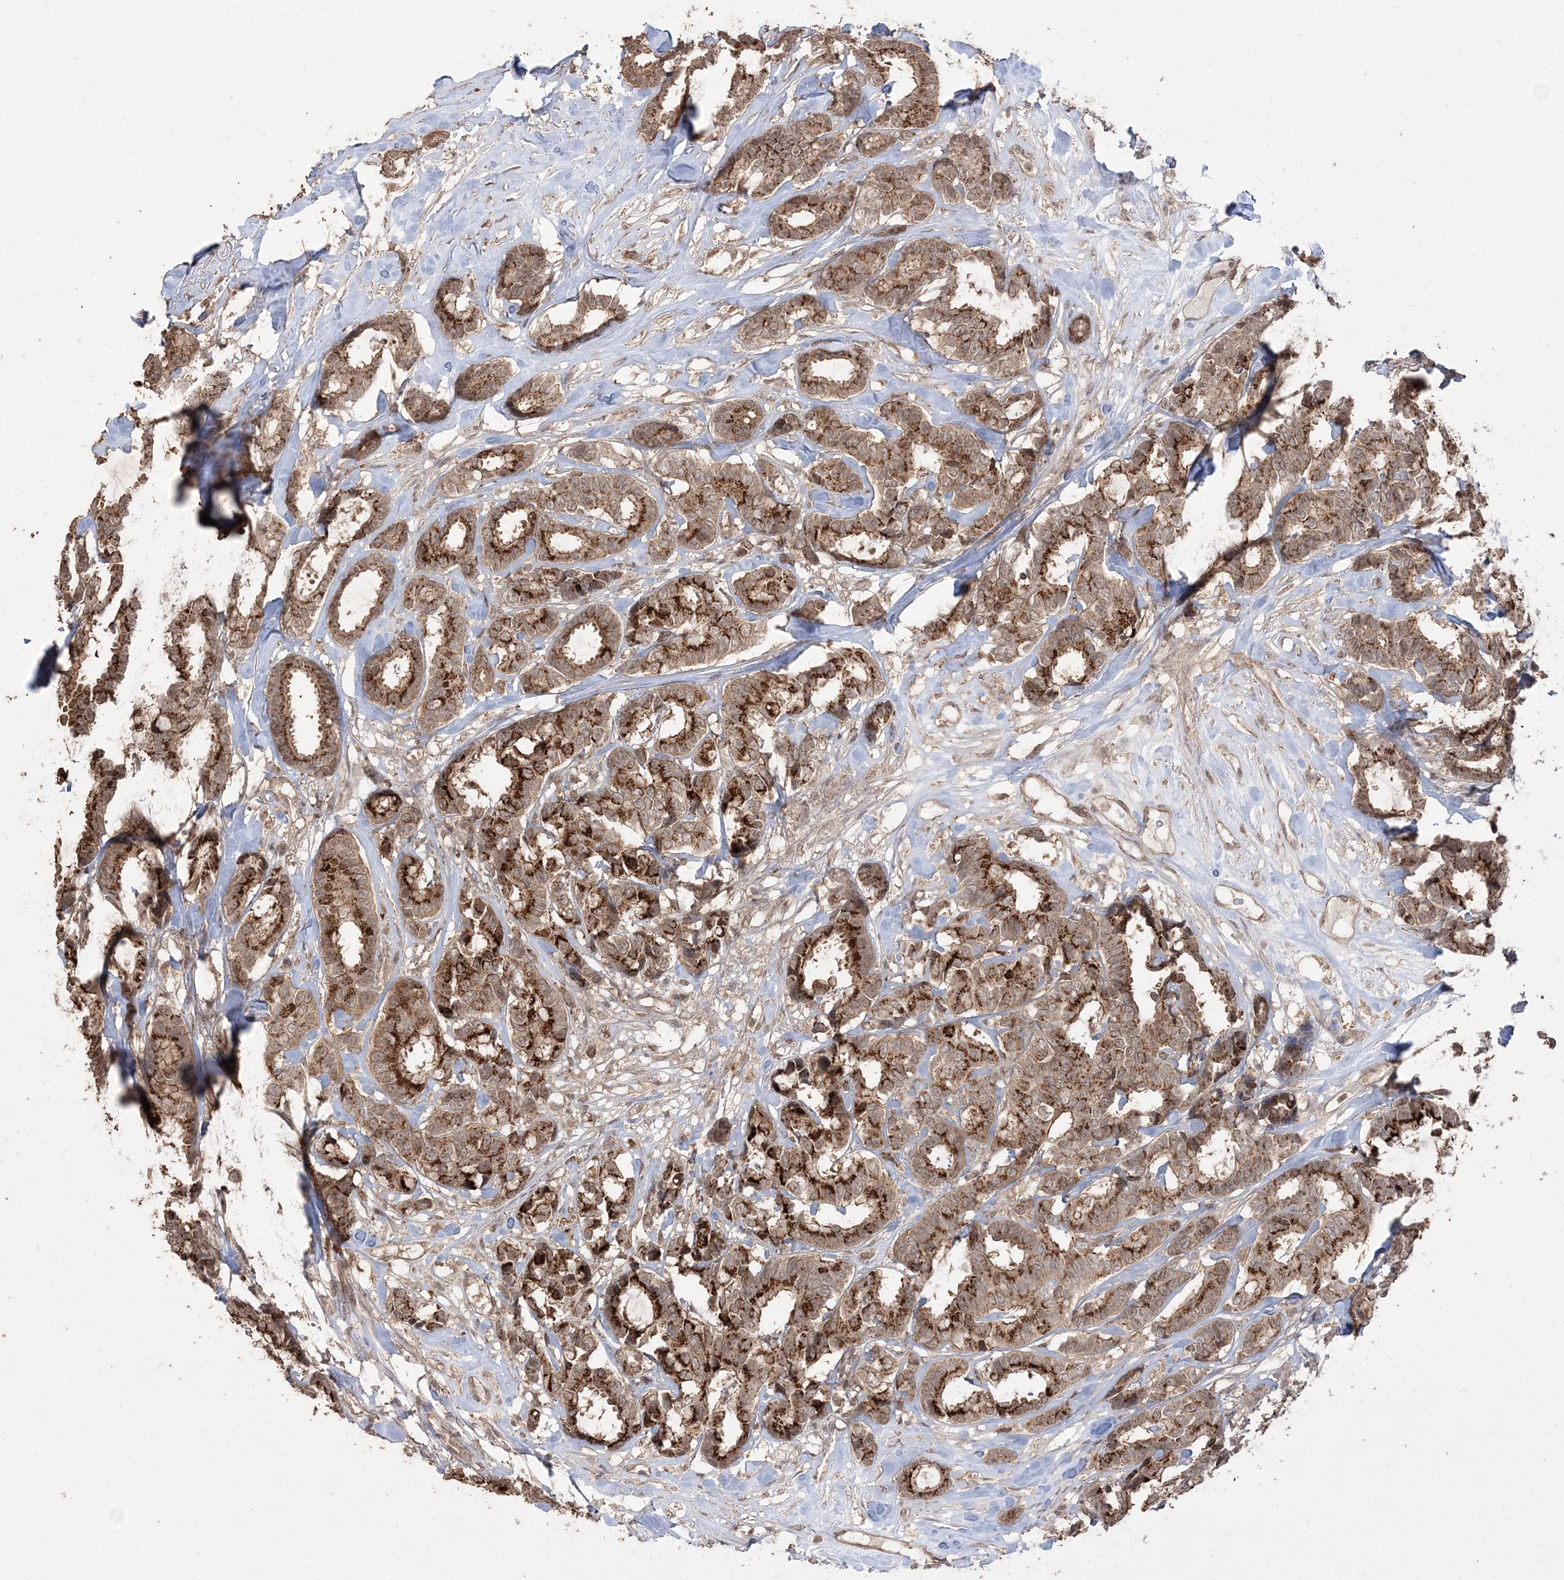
{"staining": {"intensity": "strong", "quantity": ">75%", "location": "cytoplasmic/membranous"}, "tissue": "breast cancer", "cell_type": "Tumor cells", "image_type": "cancer", "snomed": [{"axis": "morphology", "description": "Duct carcinoma"}, {"axis": "topography", "description": "Breast"}], "caption": "Strong cytoplasmic/membranous positivity for a protein is present in approximately >75% of tumor cells of breast cancer using IHC.", "gene": "EHHADH", "patient": {"sex": "female", "age": 87}}